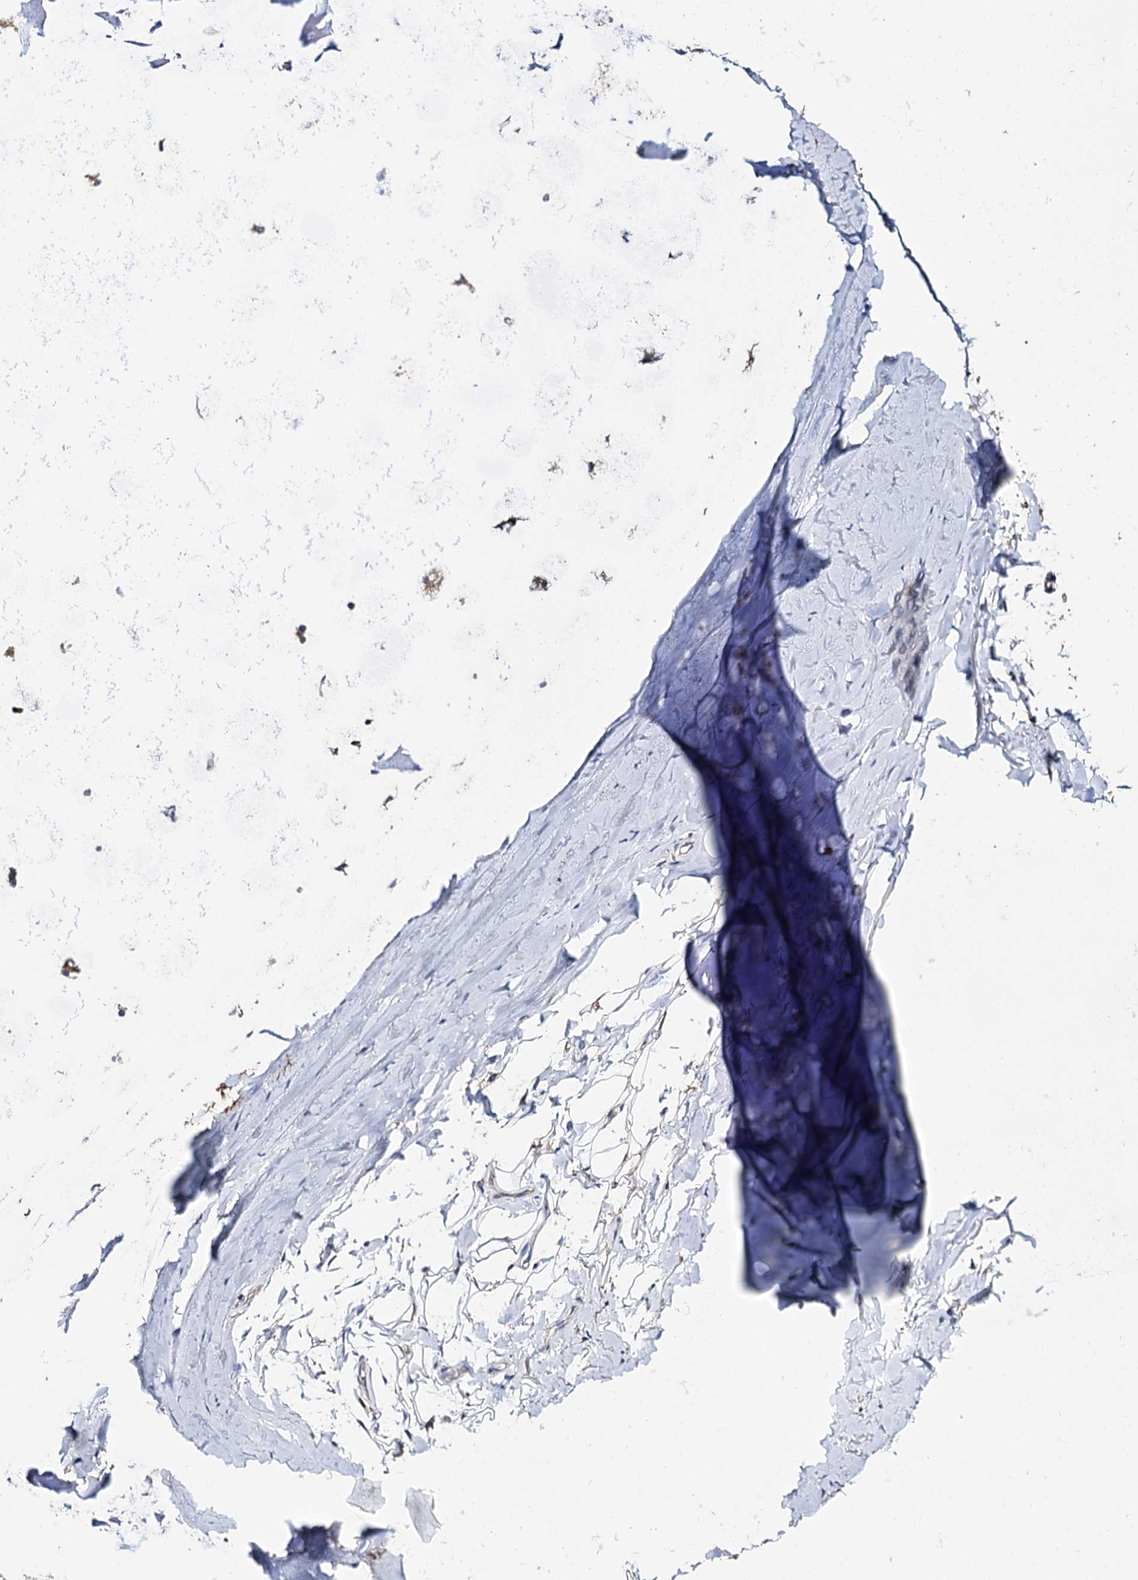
{"staining": {"intensity": "weak", "quantity": "25%-75%", "location": "cytoplasmic/membranous"}, "tissue": "adipose tissue", "cell_type": "Adipocytes", "image_type": "normal", "snomed": [{"axis": "morphology", "description": "Normal tissue, NOS"}, {"axis": "topography", "description": "Lymph node"}, {"axis": "topography", "description": "Bronchus"}], "caption": "Adipocytes display low levels of weak cytoplasmic/membranous expression in approximately 25%-75% of cells in benign adipose tissue.", "gene": "DNAH6", "patient": {"sex": "male", "age": 63}}